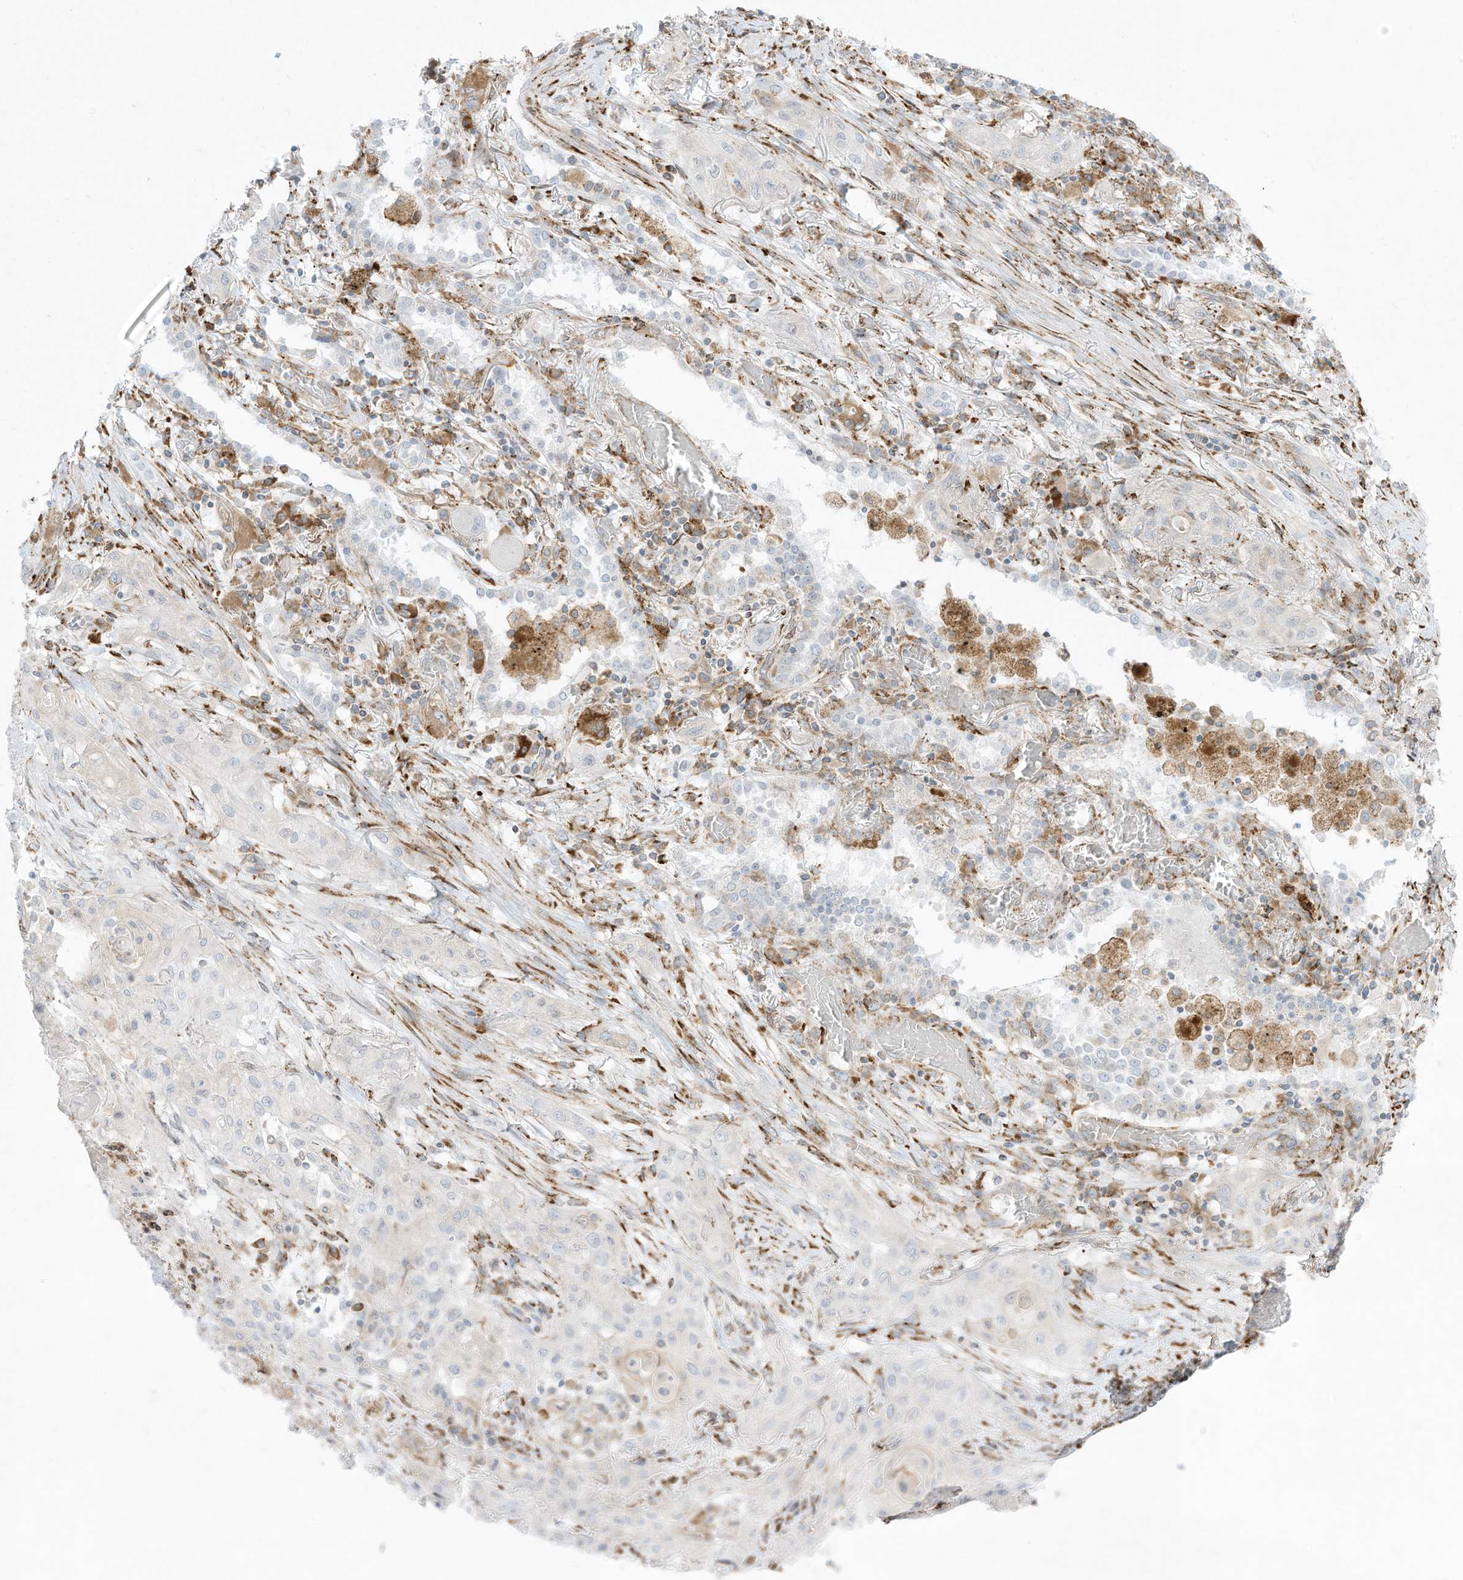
{"staining": {"intensity": "negative", "quantity": "none", "location": "none"}, "tissue": "lung cancer", "cell_type": "Tumor cells", "image_type": "cancer", "snomed": [{"axis": "morphology", "description": "Squamous cell carcinoma, NOS"}, {"axis": "topography", "description": "Lung"}], "caption": "Tumor cells are negative for brown protein staining in lung cancer.", "gene": "PTK6", "patient": {"sex": "female", "age": 47}}